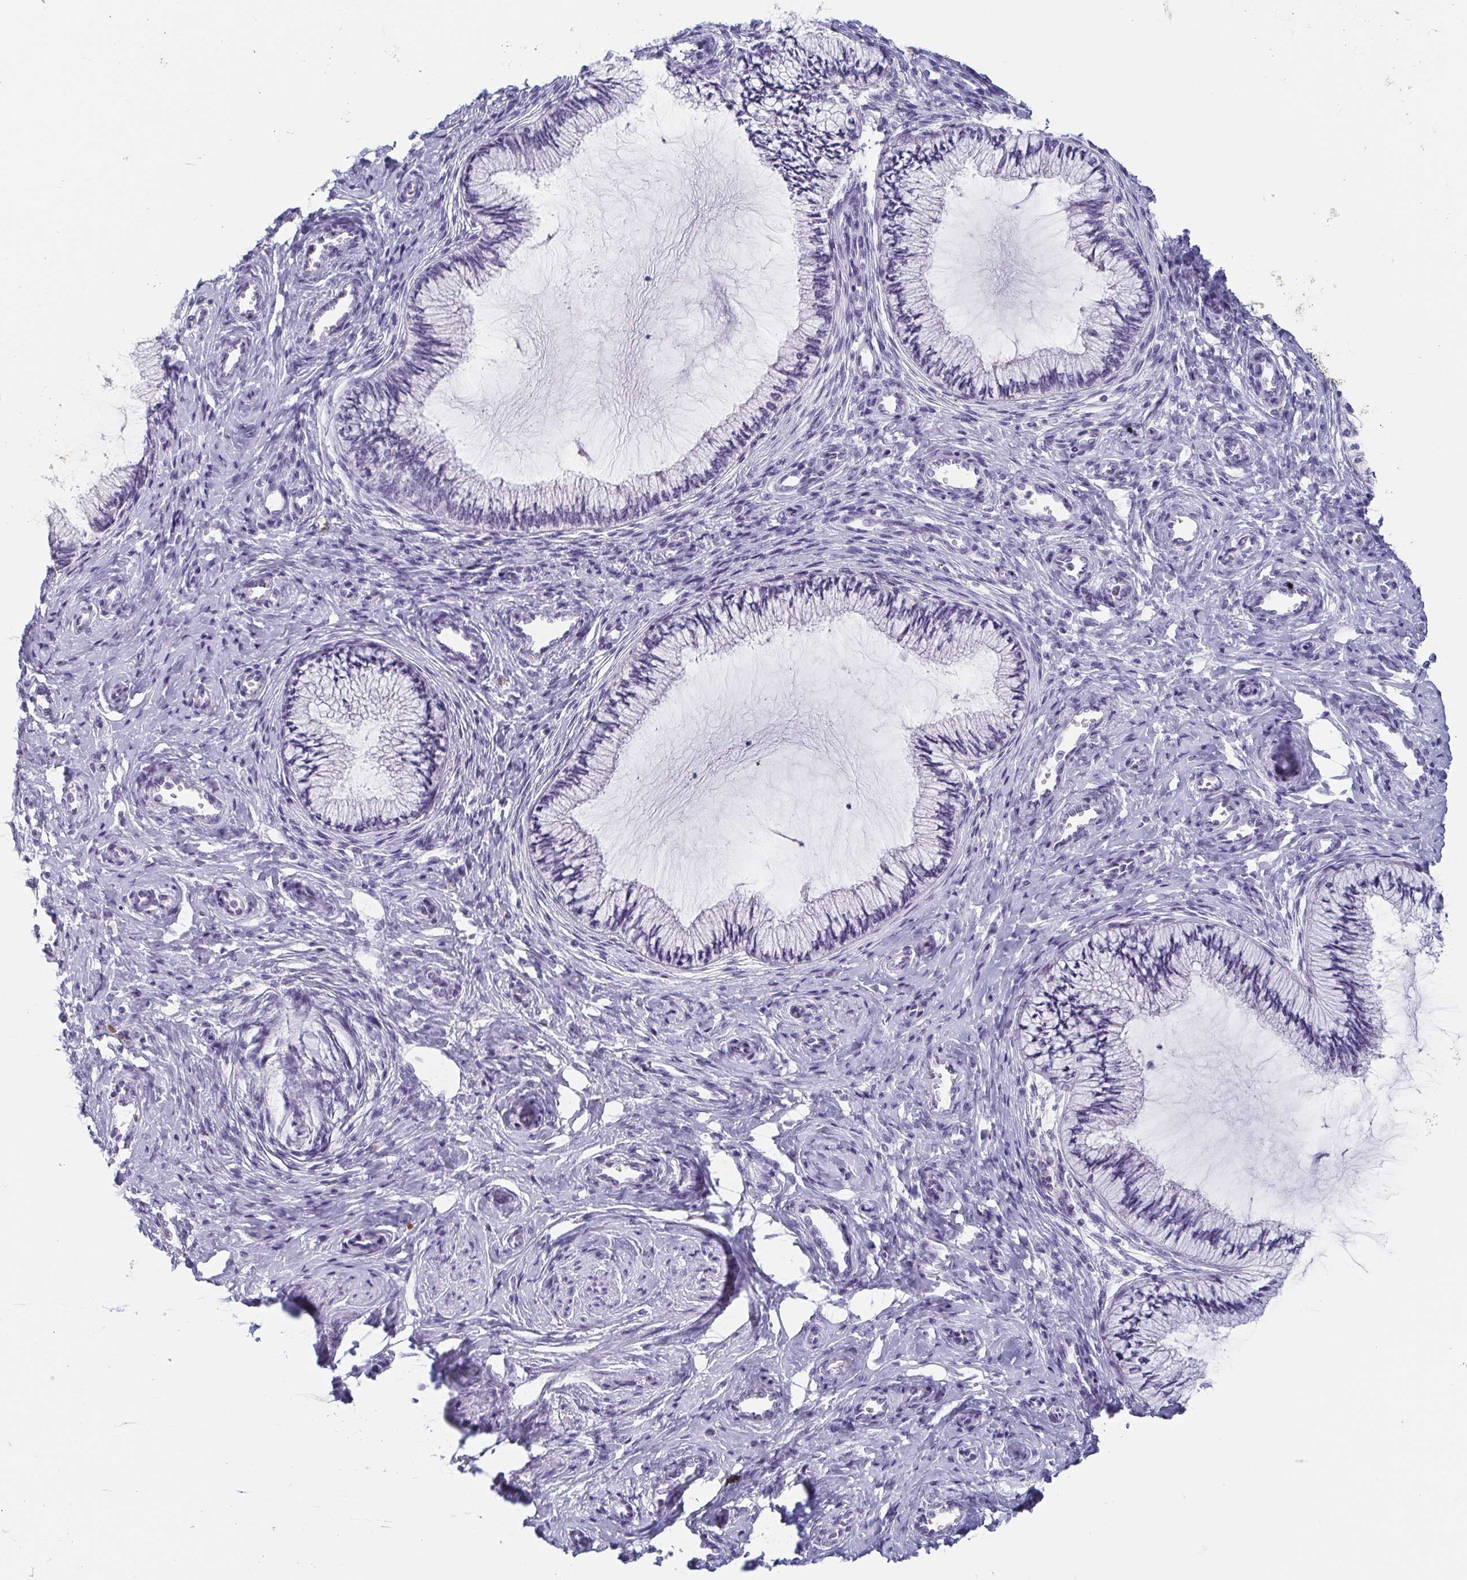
{"staining": {"intensity": "negative", "quantity": "none", "location": "none"}, "tissue": "cervix", "cell_type": "Glandular cells", "image_type": "normal", "snomed": [{"axis": "morphology", "description": "Normal tissue, NOS"}, {"axis": "topography", "description": "Cervix"}], "caption": "Immunohistochemistry (IHC) of normal human cervix displays no staining in glandular cells.", "gene": "ITLN1", "patient": {"sex": "female", "age": 24}}